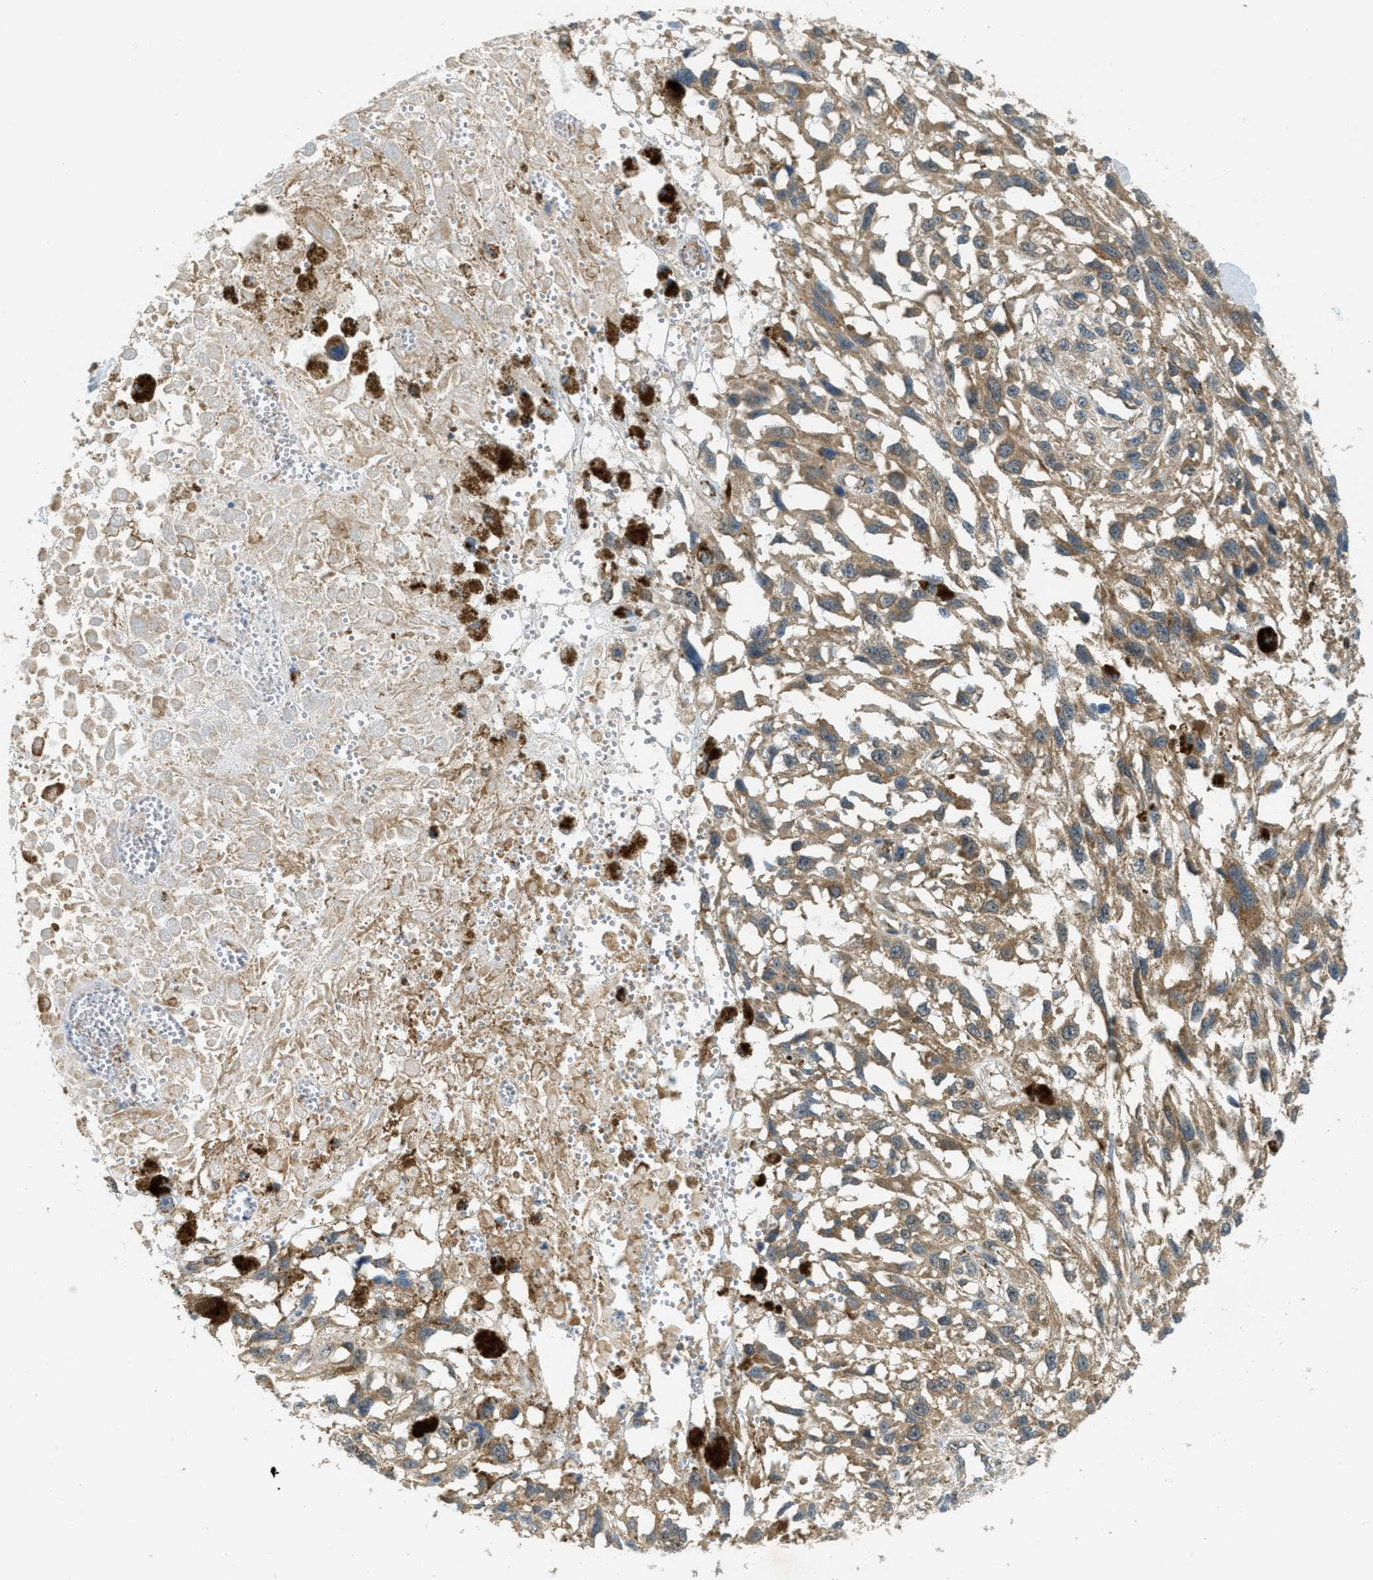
{"staining": {"intensity": "moderate", "quantity": ">75%", "location": "cytoplasmic/membranous"}, "tissue": "melanoma", "cell_type": "Tumor cells", "image_type": "cancer", "snomed": [{"axis": "morphology", "description": "Malignant melanoma, Metastatic site"}, {"axis": "topography", "description": "Lymph node"}], "caption": "High-power microscopy captured an IHC photomicrograph of malignant melanoma (metastatic site), revealing moderate cytoplasmic/membranous staining in approximately >75% of tumor cells.", "gene": "JCAD", "patient": {"sex": "male", "age": 59}}